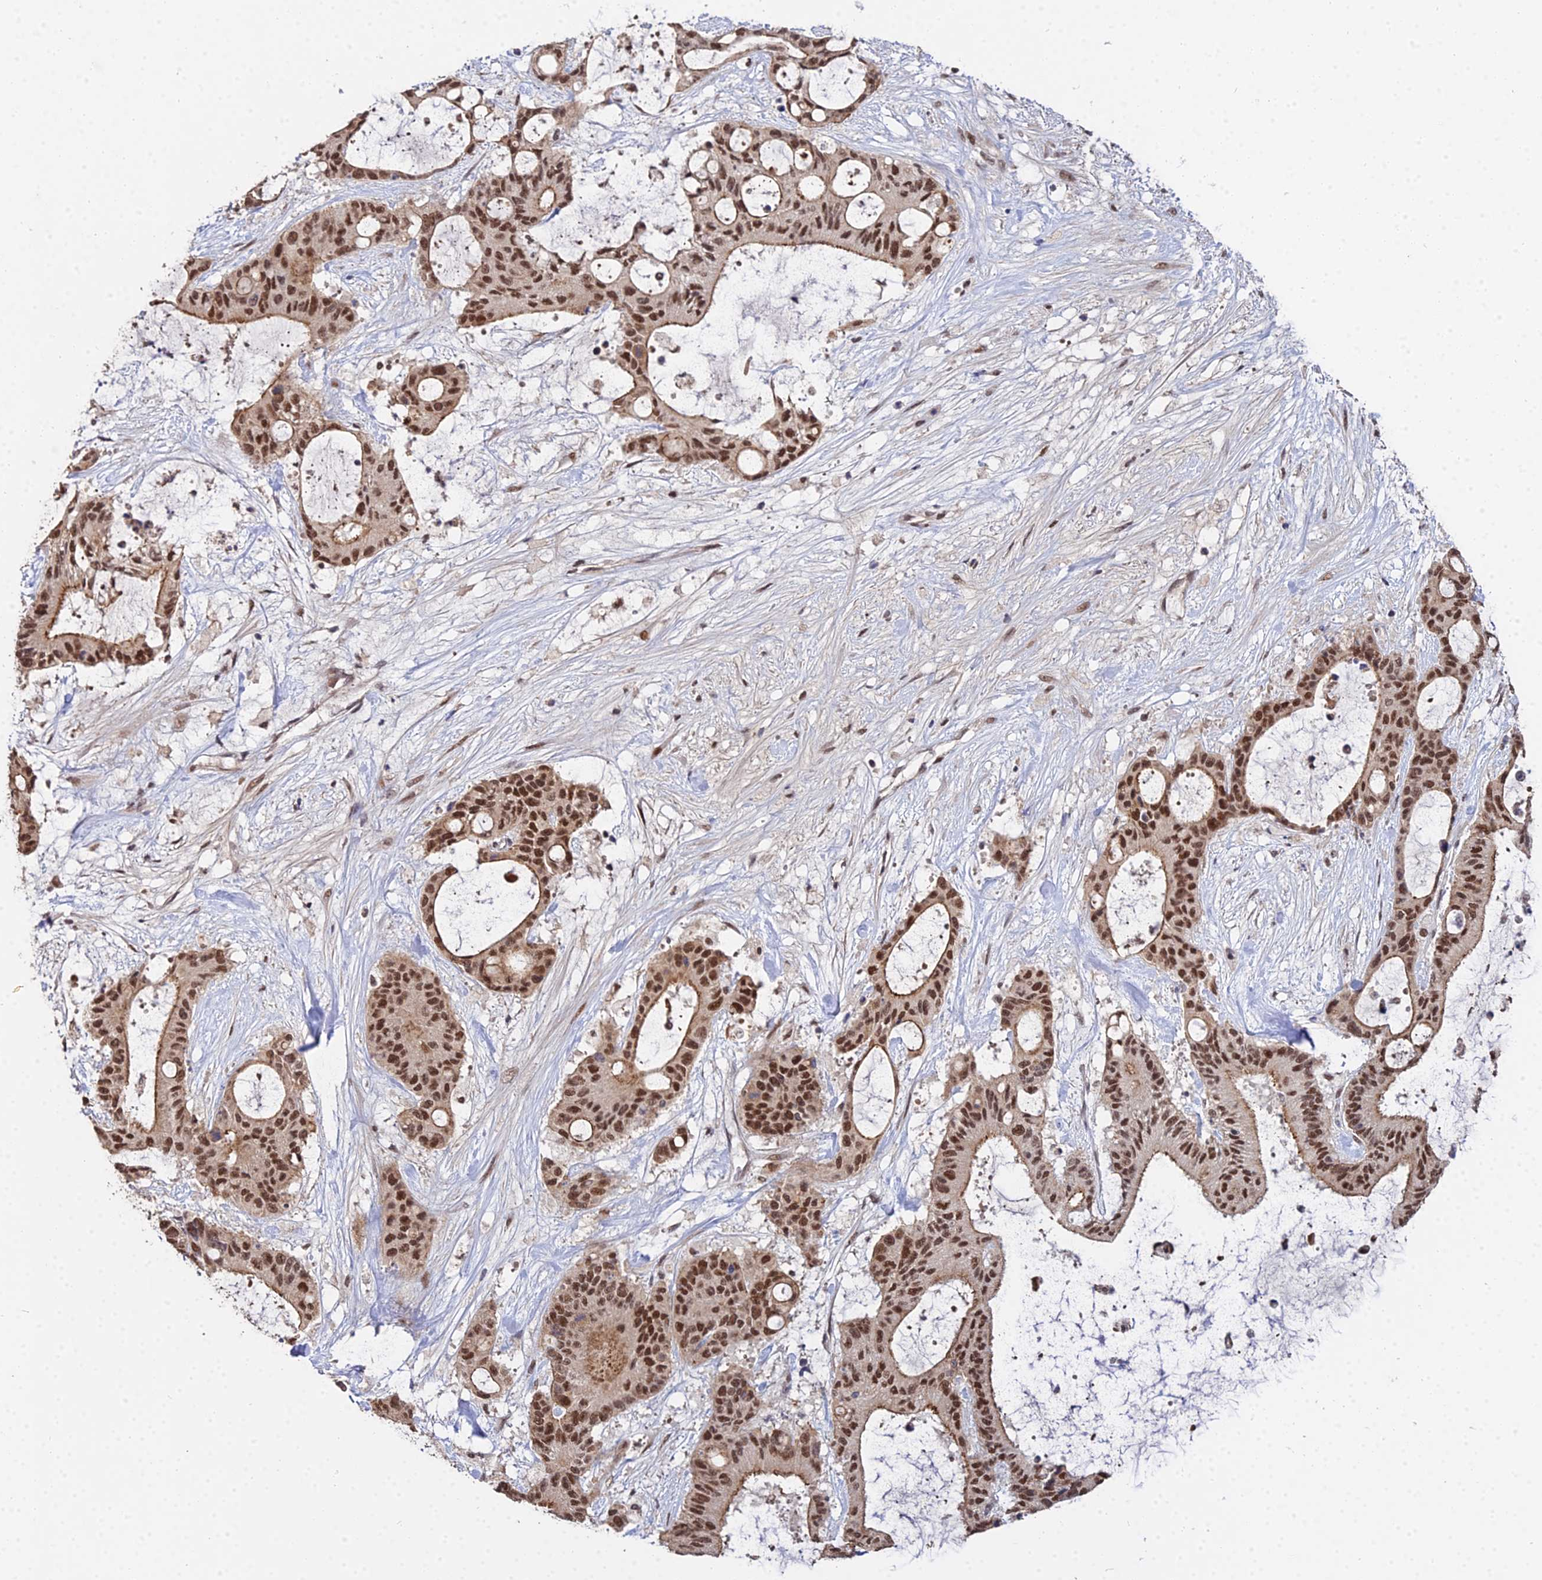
{"staining": {"intensity": "strong", "quantity": ">75%", "location": "cytoplasmic/membranous,nuclear"}, "tissue": "liver cancer", "cell_type": "Tumor cells", "image_type": "cancer", "snomed": [{"axis": "morphology", "description": "Normal tissue, NOS"}, {"axis": "morphology", "description": "Cholangiocarcinoma"}, {"axis": "topography", "description": "Liver"}, {"axis": "topography", "description": "Peripheral nerve tissue"}], "caption": "Human liver cholangiocarcinoma stained with a brown dye displays strong cytoplasmic/membranous and nuclear positive positivity in approximately >75% of tumor cells.", "gene": "ERCC5", "patient": {"sex": "female", "age": 73}}